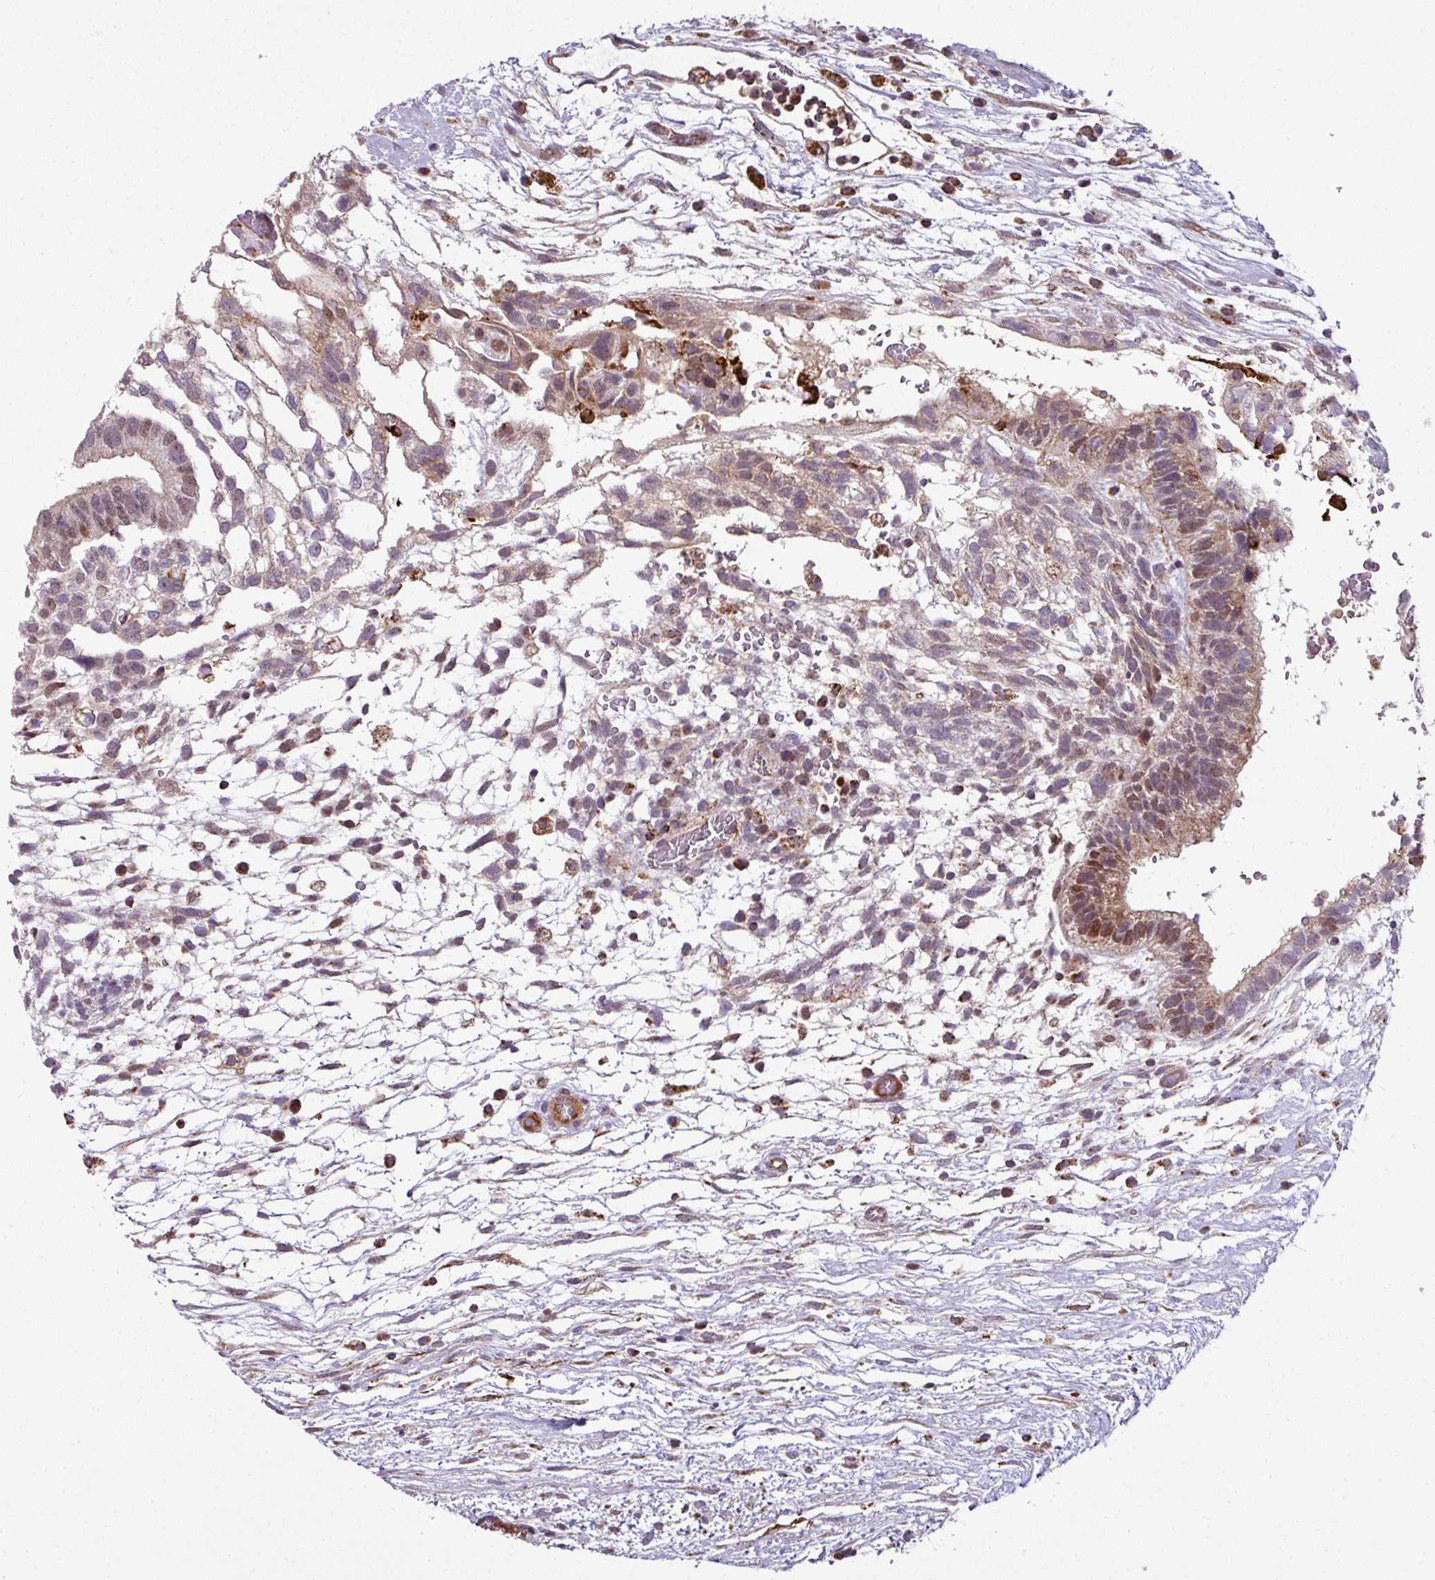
{"staining": {"intensity": "moderate", "quantity": "<25%", "location": "cytoplasmic/membranous,nuclear"}, "tissue": "testis cancer", "cell_type": "Tumor cells", "image_type": "cancer", "snomed": [{"axis": "morphology", "description": "Carcinoma, Embryonal, NOS"}, {"axis": "topography", "description": "Testis"}], "caption": "An image showing moderate cytoplasmic/membranous and nuclear staining in approximately <25% of tumor cells in testis cancer, as visualized by brown immunohistochemical staining.", "gene": "PRELID3B", "patient": {"sex": "male", "age": 32}}